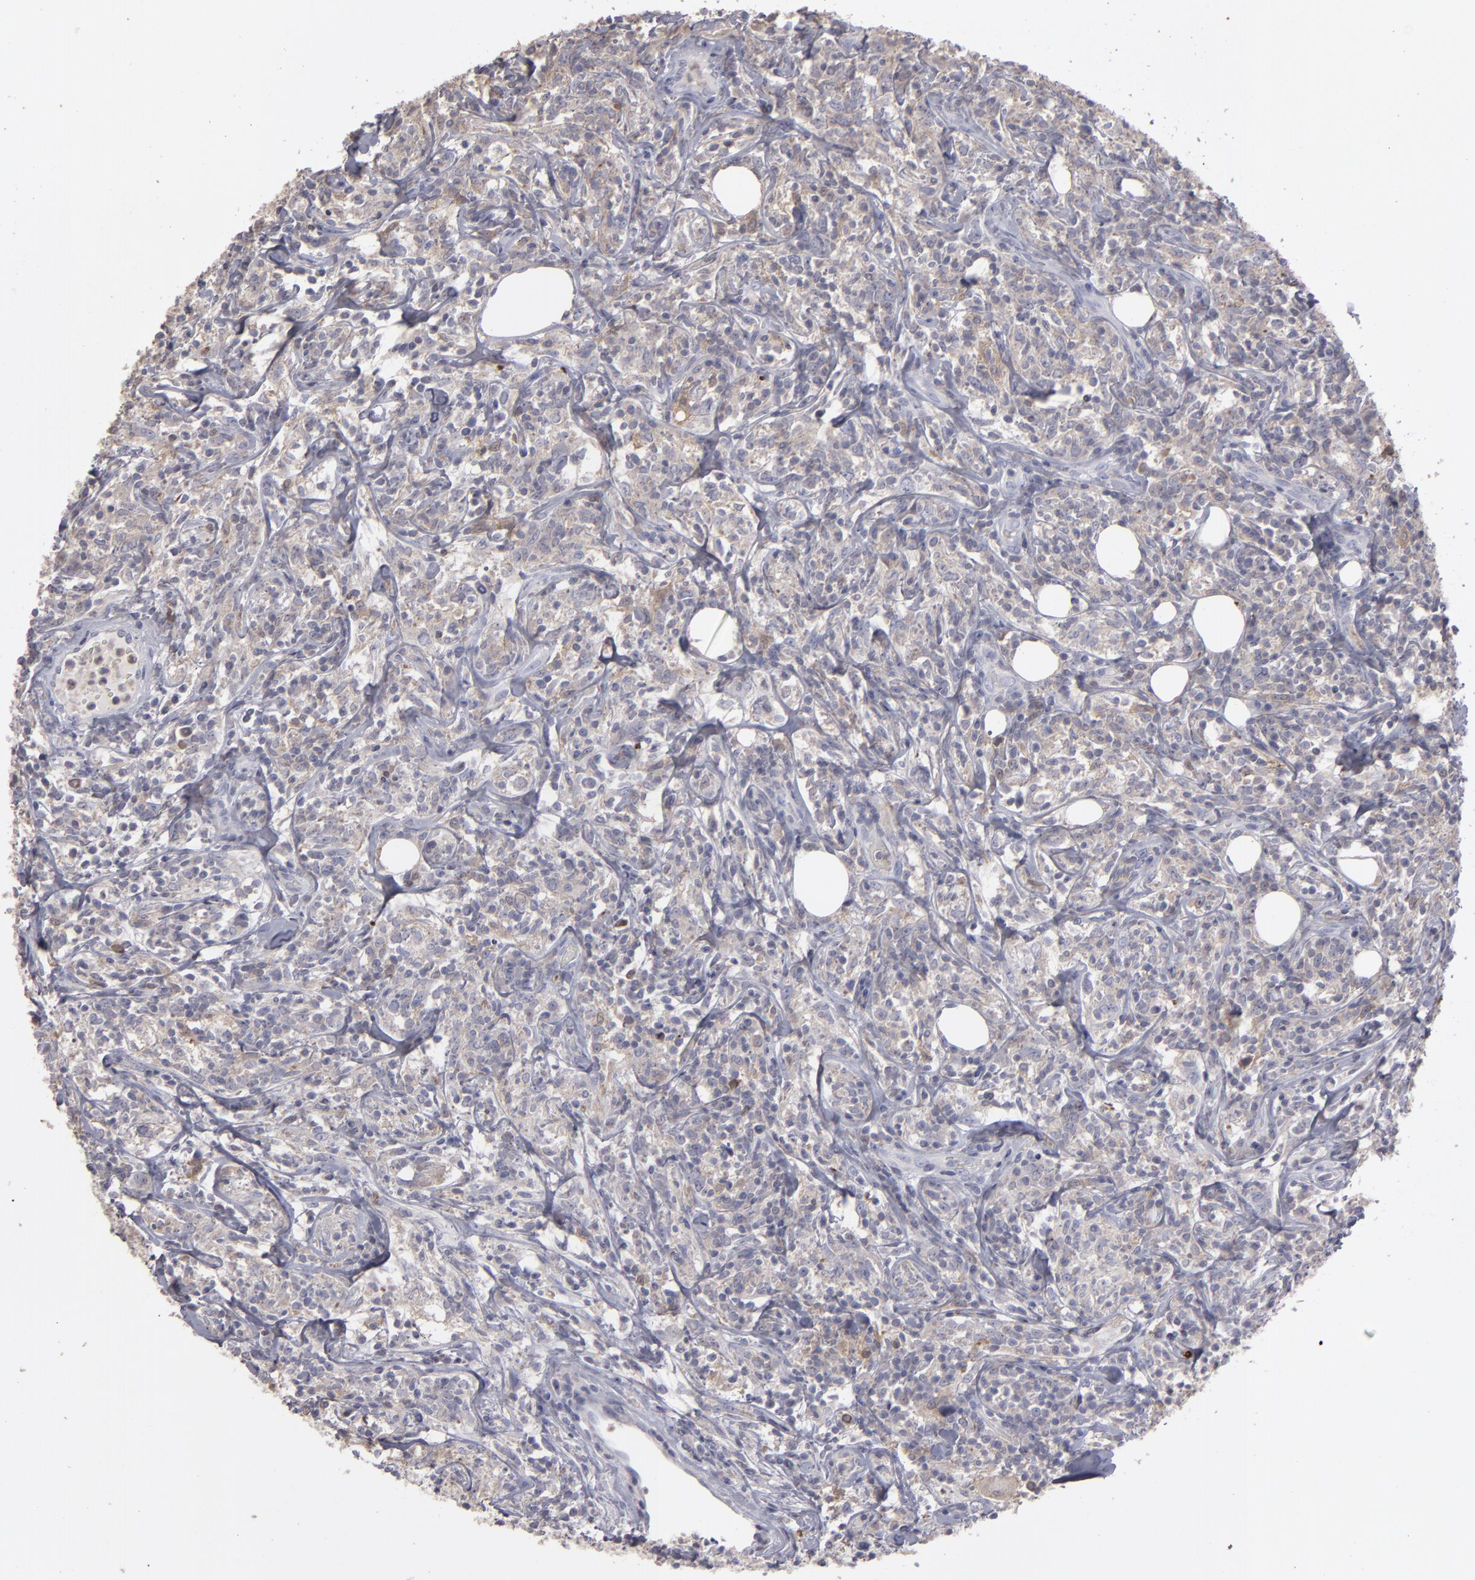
{"staining": {"intensity": "weak", "quantity": "25%-75%", "location": "cytoplasmic/membranous"}, "tissue": "lymphoma", "cell_type": "Tumor cells", "image_type": "cancer", "snomed": [{"axis": "morphology", "description": "Malignant lymphoma, non-Hodgkin's type, High grade"}, {"axis": "topography", "description": "Lymph node"}], "caption": "The micrograph demonstrates staining of lymphoma, revealing weak cytoplasmic/membranous protein staining (brown color) within tumor cells.", "gene": "SEMA3G", "patient": {"sex": "female", "age": 84}}